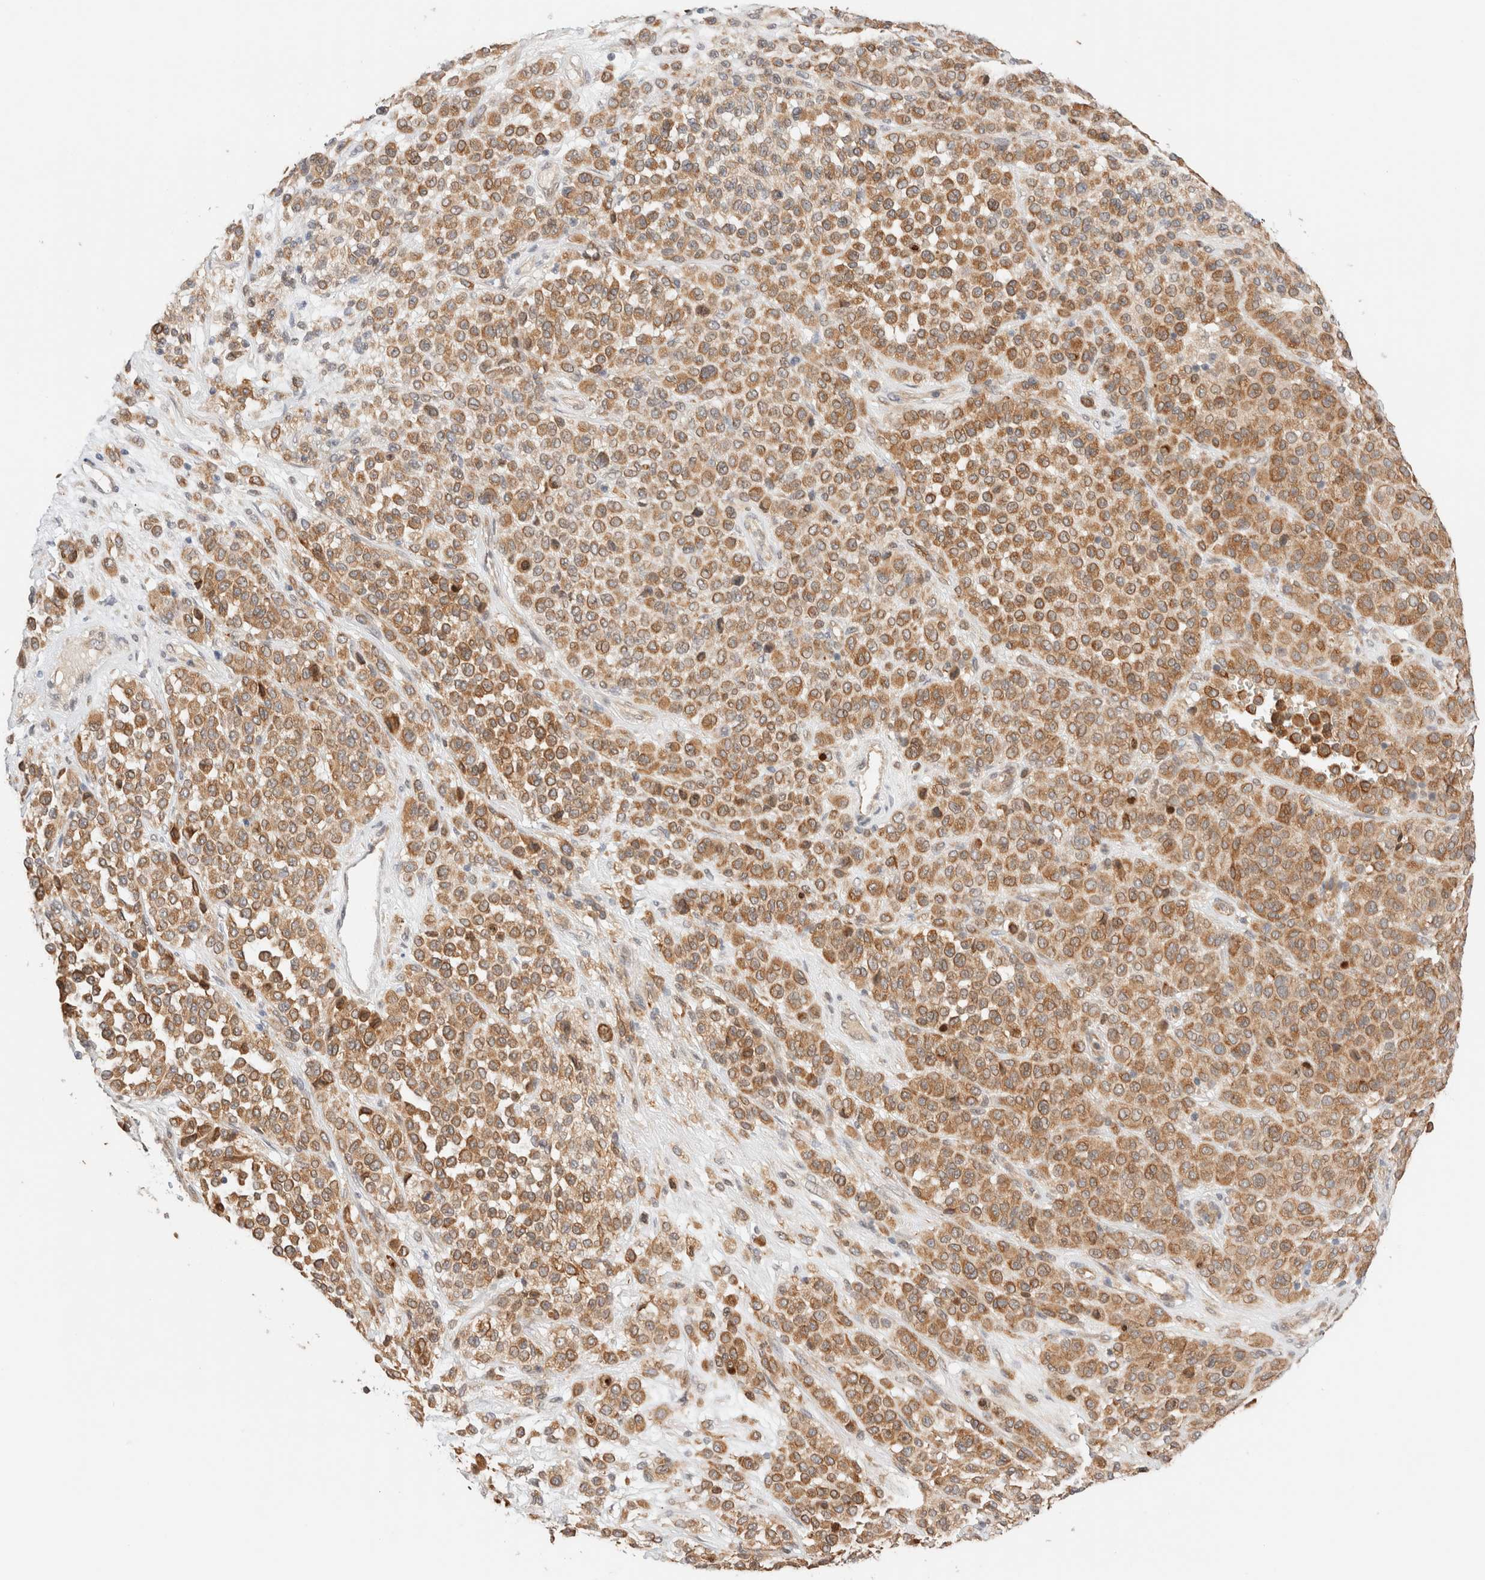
{"staining": {"intensity": "moderate", "quantity": ">75%", "location": "cytoplasmic/membranous"}, "tissue": "melanoma", "cell_type": "Tumor cells", "image_type": "cancer", "snomed": [{"axis": "morphology", "description": "Malignant melanoma, Metastatic site"}, {"axis": "topography", "description": "Pancreas"}], "caption": "Malignant melanoma (metastatic site) stained with immunohistochemistry (IHC) exhibits moderate cytoplasmic/membranous positivity in approximately >75% of tumor cells. (Stains: DAB (3,3'-diaminobenzidine) in brown, nuclei in blue, Microscopy: brightfield microscopy at high magnification).", "gene": "SYVN1", "patient": {"sex": "female", "age": 30}}